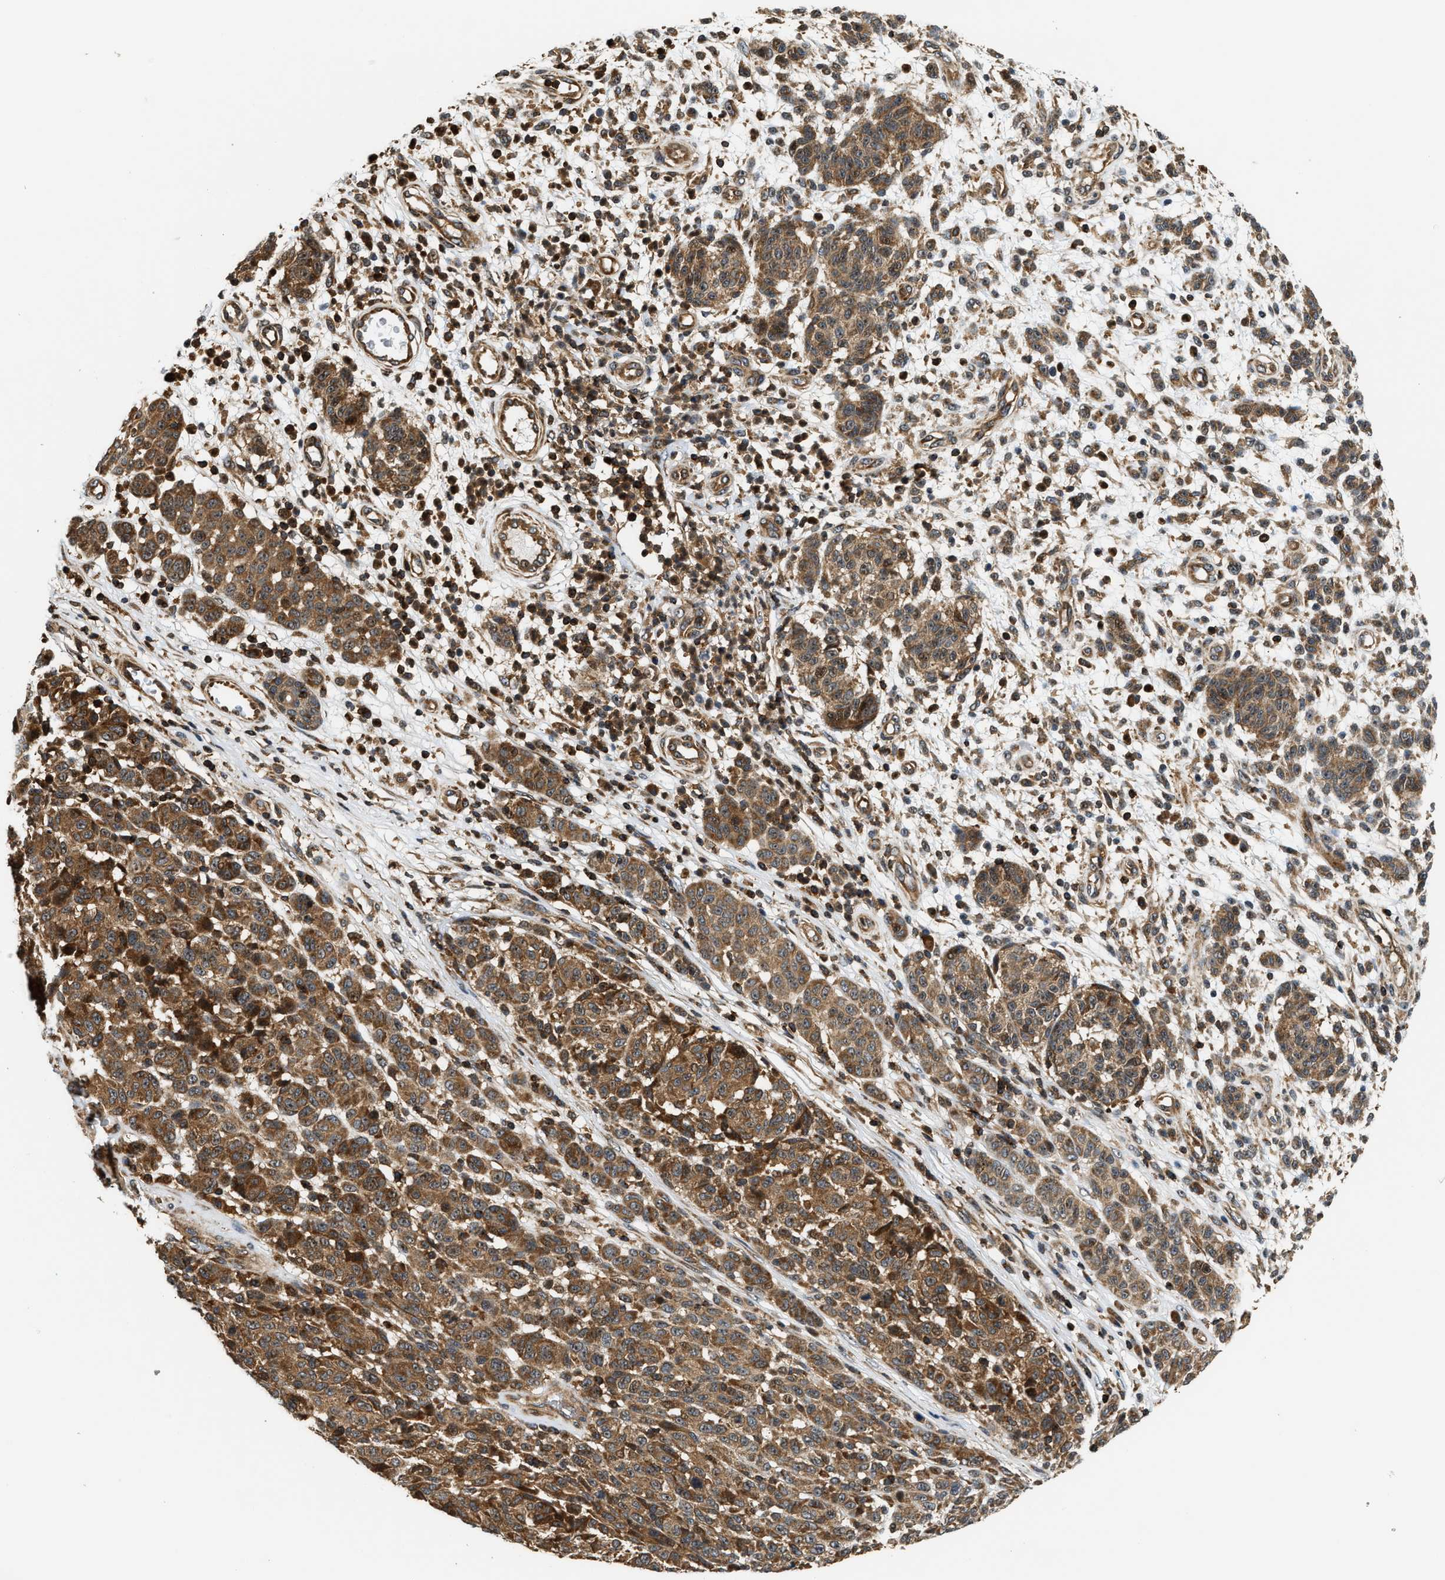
{"staining": {"intensity": "moderate", "quantity": "<25%", "location": "cytoplasmic/membranous,nuclear"}, "tissue": "melanoma", "cell_type": "Tumor cells", "image_type": "cancer", "snomed": [{"axis": "morphology", "description": "Malignant melanoma, NOS"}, {"axis": "topography", "description": "Skin"}], "caption": "Brown immunohistochemical staining in human malignant melanoma displays moderate cytoplasmic/membranous and nuclear positivity in approximately <25% of tumor cells.", "gene": "SNX5", "patient": {"sex": "male", "age": 59}}